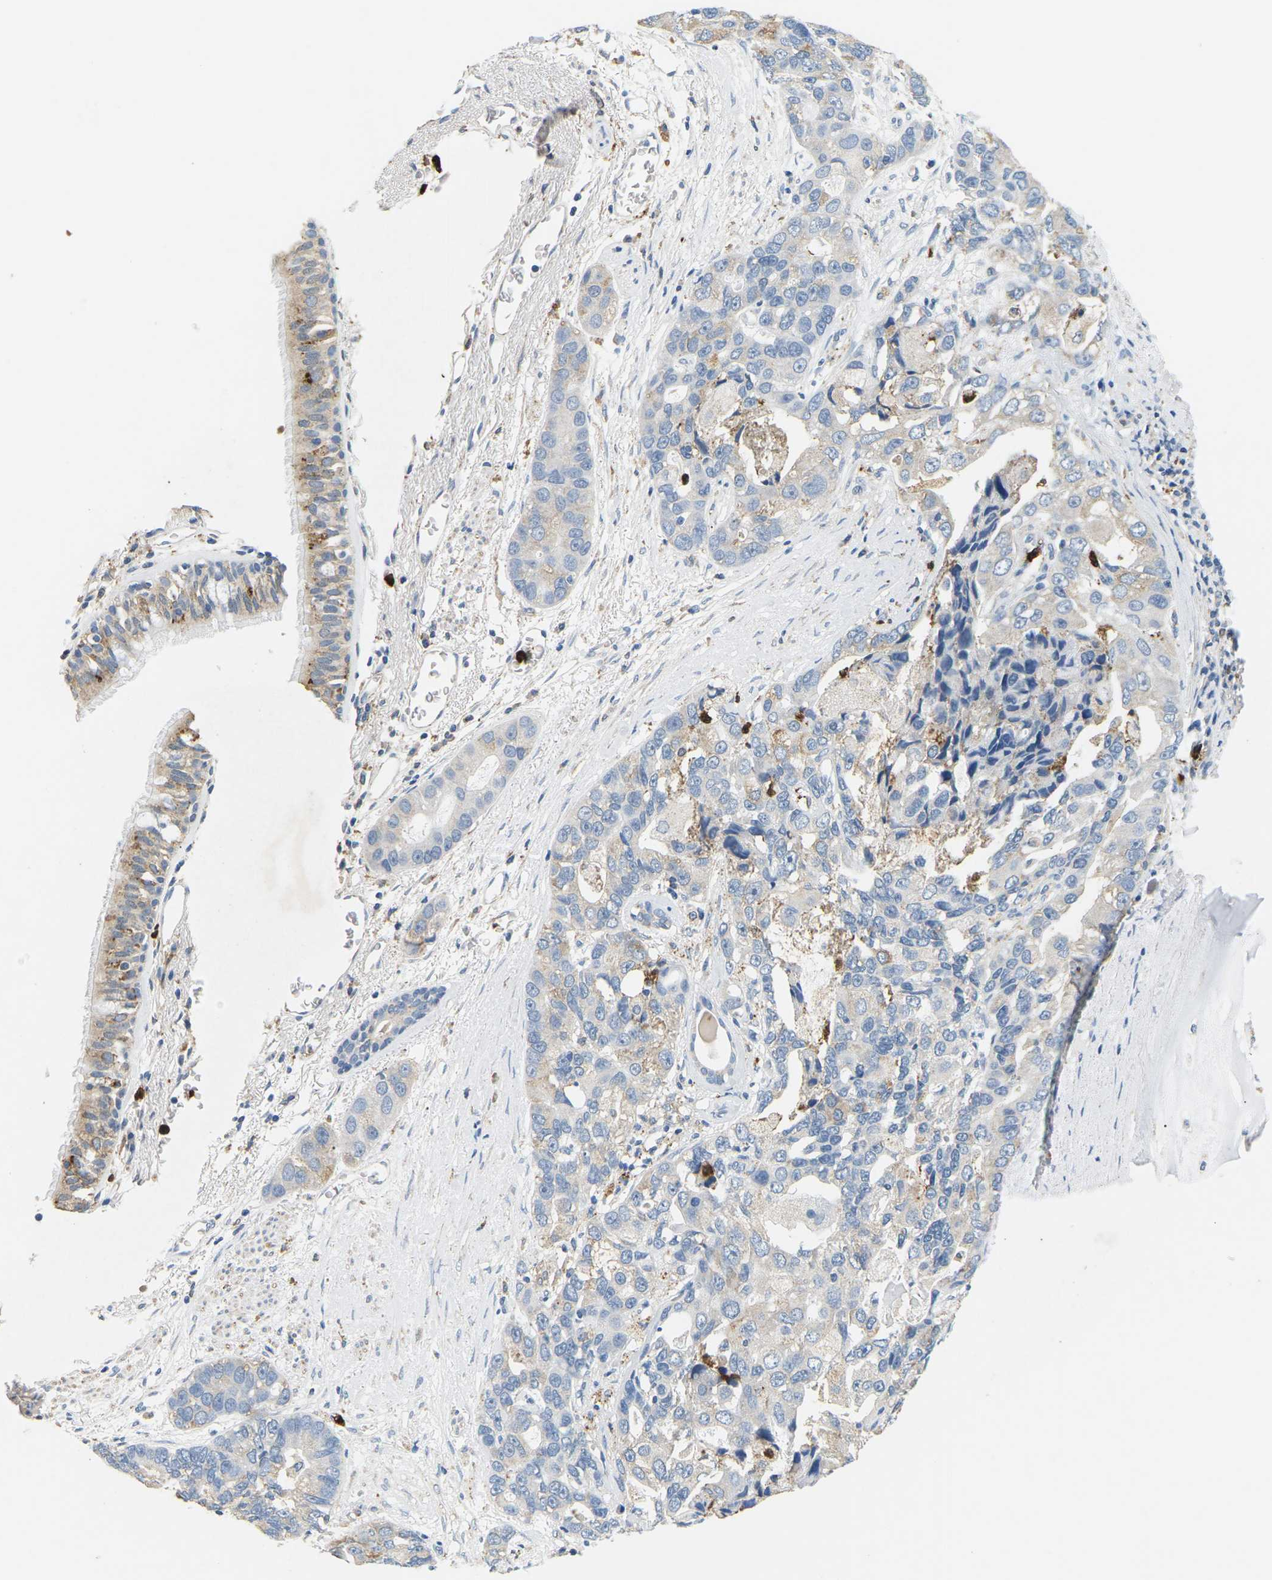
{"staining": {"intensity": "weak", "quantity": ">75%", "location": "cytoplasmic/membranous"}, "tissue": "bronchus", "cell_type": "Respiratory epithelial cells", "image_type": "normal", "snomed": [{"axis": "morphology", "description": "Normal tissue, NOS"}, {"axis": "morphology", "description": "Adenocarcinoma, NOS"}, {"axis": "morphology", "description": "Adenocarcinoma, metastatic, NOS"}, {"axis": "topography", "description": "Lymph node"}, {"axis": "topography", "description": "Bronchus"}, {"axis": "topography", "description": "Lung"}], "caption": "Unremarkable bronchus was stained to show a protein in brown. There is low levels of weak cytoplasmic/membranous expression in approximately >75% of respiratory epithelial cells.", "gene": "ADM", "patient": {"sex": "female", "age": 54}}